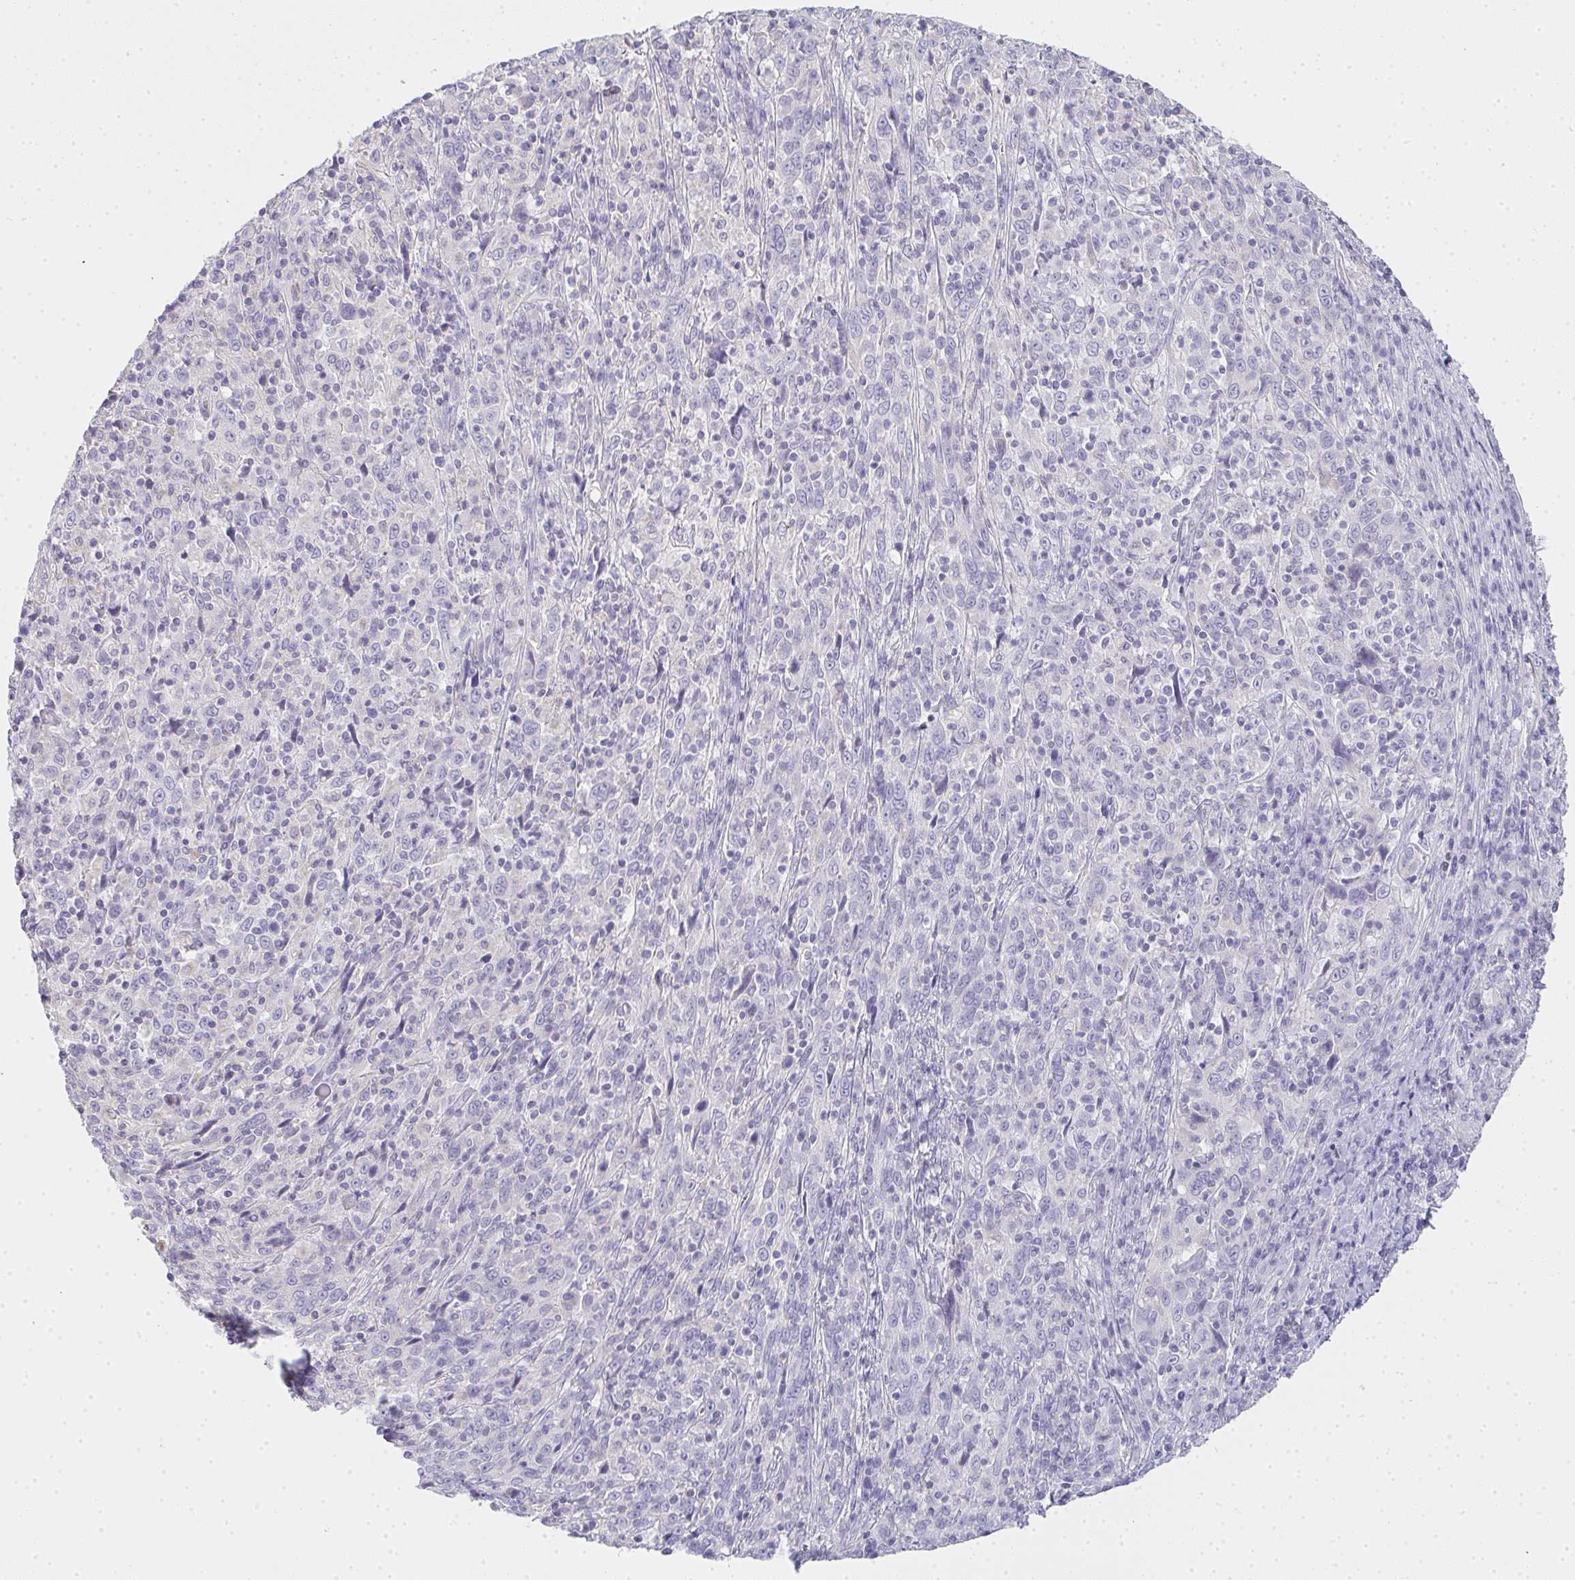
{"staining": {"intensity": "negative", "quantity": "none", "location": "none"}, "tissue": "cervical cancer", "cell_type": "Tumor cells", "image_type": "cancer", "snomed": [{"axis": "morphology", "description": "Squamous cell carcinoma, NOS"}, {"axis": "topography", "description": "Cervix"}], "caption": "Photomicrograph shows no protein expression in tumor cells of cervical cancer tissue.", "gene": "GSDMB", "patient": {"sex": "female", "age": 46}}